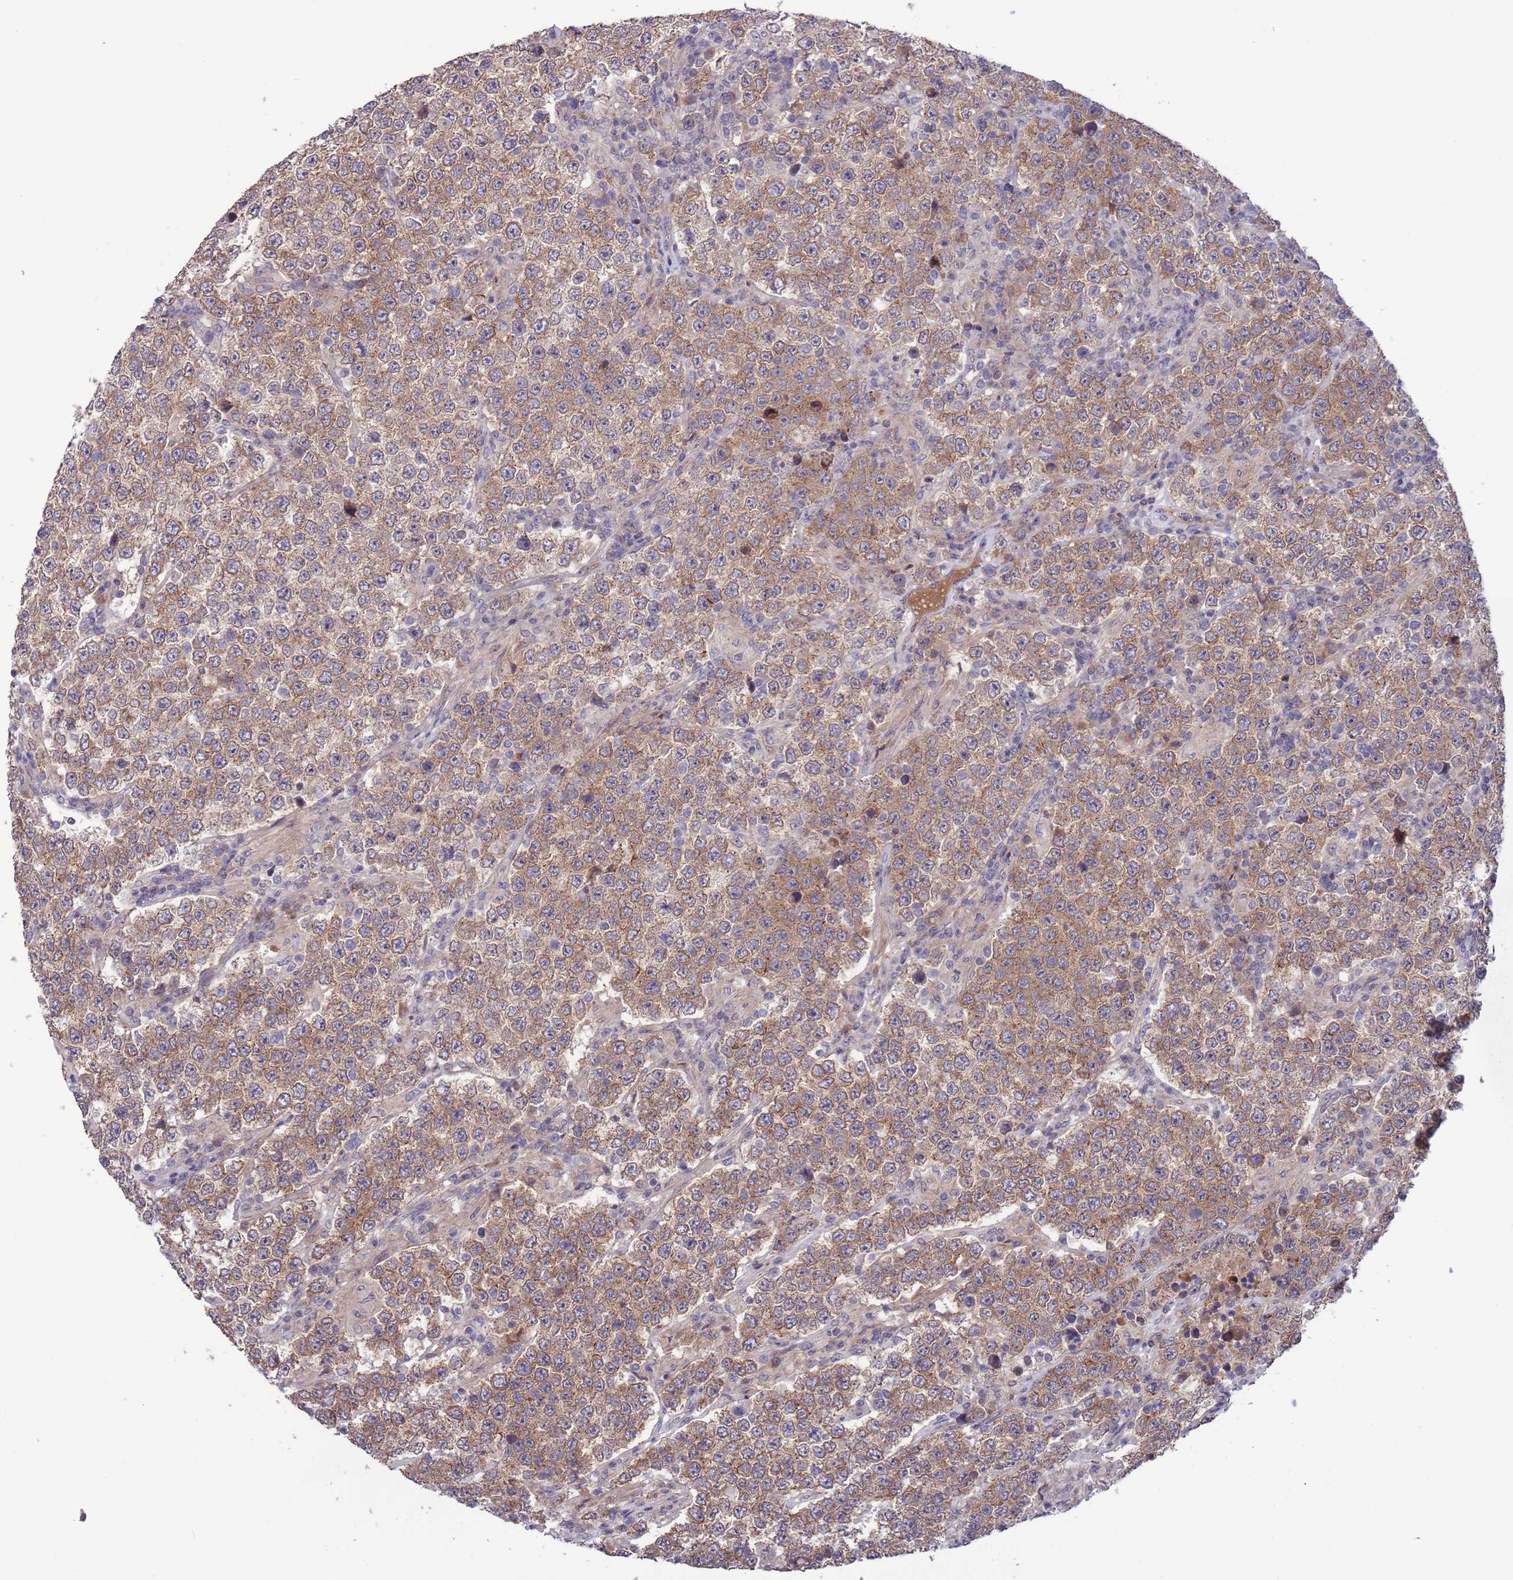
{"staining": {"intensity": "moderate", "quantity": ">75%", "location": "cytoplasmic/membranous"}, "tissue": "testis cancer", "cell_type": "Tumor cells", "image_type": "cancer", "snomed": [{"axis": "morphology", "description": "Normal tissue, NOS"}, {"axis": "morphology", "description": "Urothelial carcinoma, High grade"}, {"axis": "morphology", "description": "Seminoma, NOS"}, {"axis": "morphology", "description": "Carcinoma, Embryonal, NOS"}, {"axis": "topography", "description": "Urinary bladder"}, {"axis": "topography", "description": "Testis"}], "caption": "This histopathology image shows testis cancer (urothelial carcinoma (high-grade)) stained with immunohistochemistry to label a protein in brown. The cytoplasmic/membranous of tumor cells show moderate positivity for the protein. Nuclei are counter-stained blue.", "gene": "GJA10", "patient": {"sex": "male", "age": 41}}